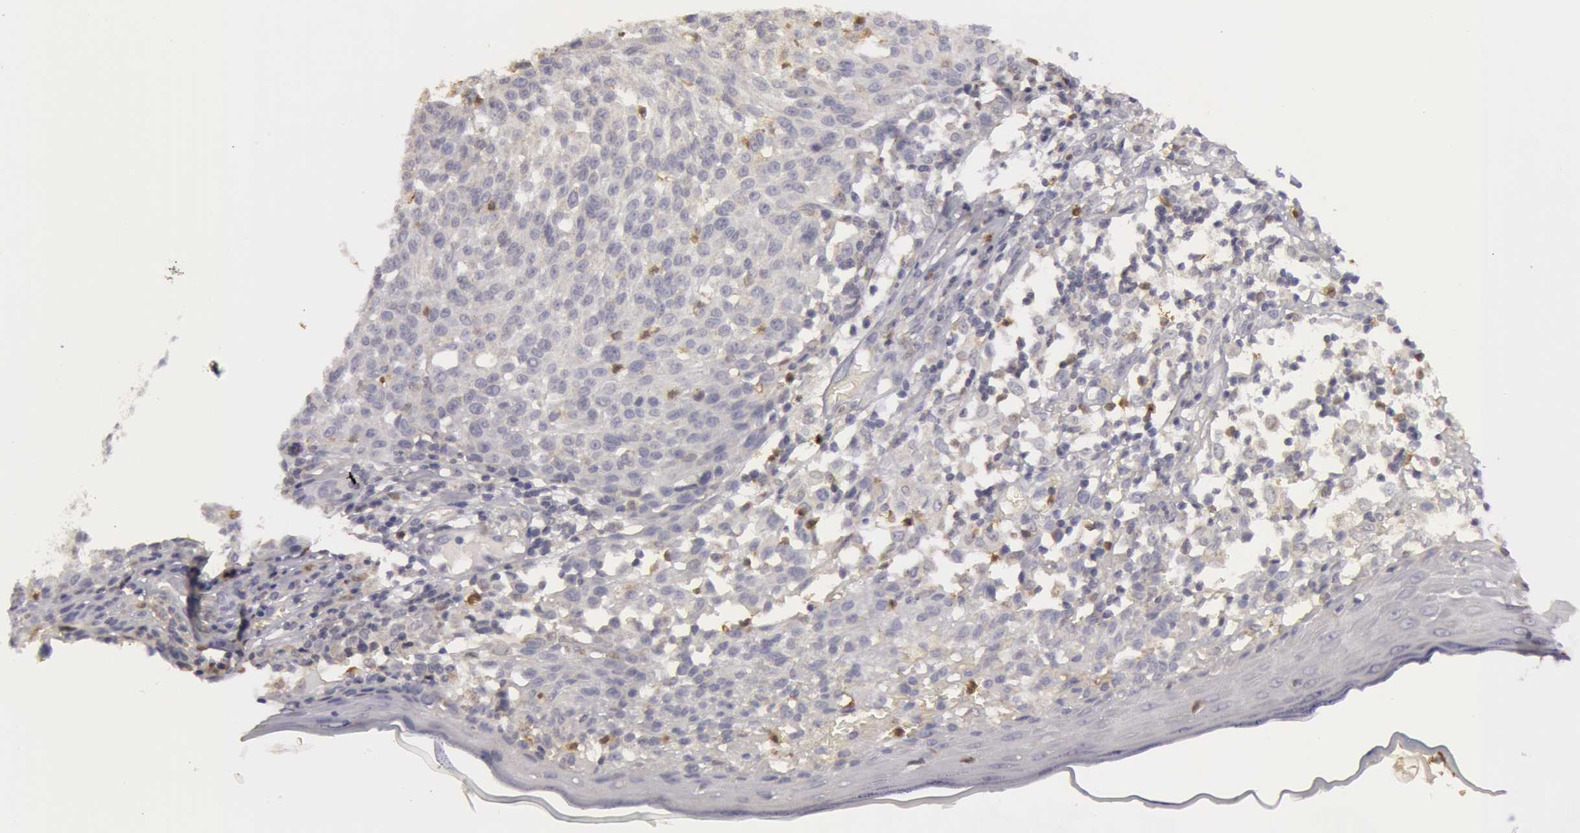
{"staining": {"intensity": "negative", "quantity": "none", "location": "none"}, "tissue": "melanoma", "cell_type": "Tumor cells", "image_type": "cancer", "snomed": [{"axis": "morphology", "description": "Malignant melanoma, NOS"}, {"axis": "topography", "description": "Skin"}], "caption": "Histopathology image shows no protein expression in tumor cells of melanoma tissue. (IHC, brightfield microscopy, high magnification).", "gene": "CAT", "patient": {"sex": "female", "age": 49}}